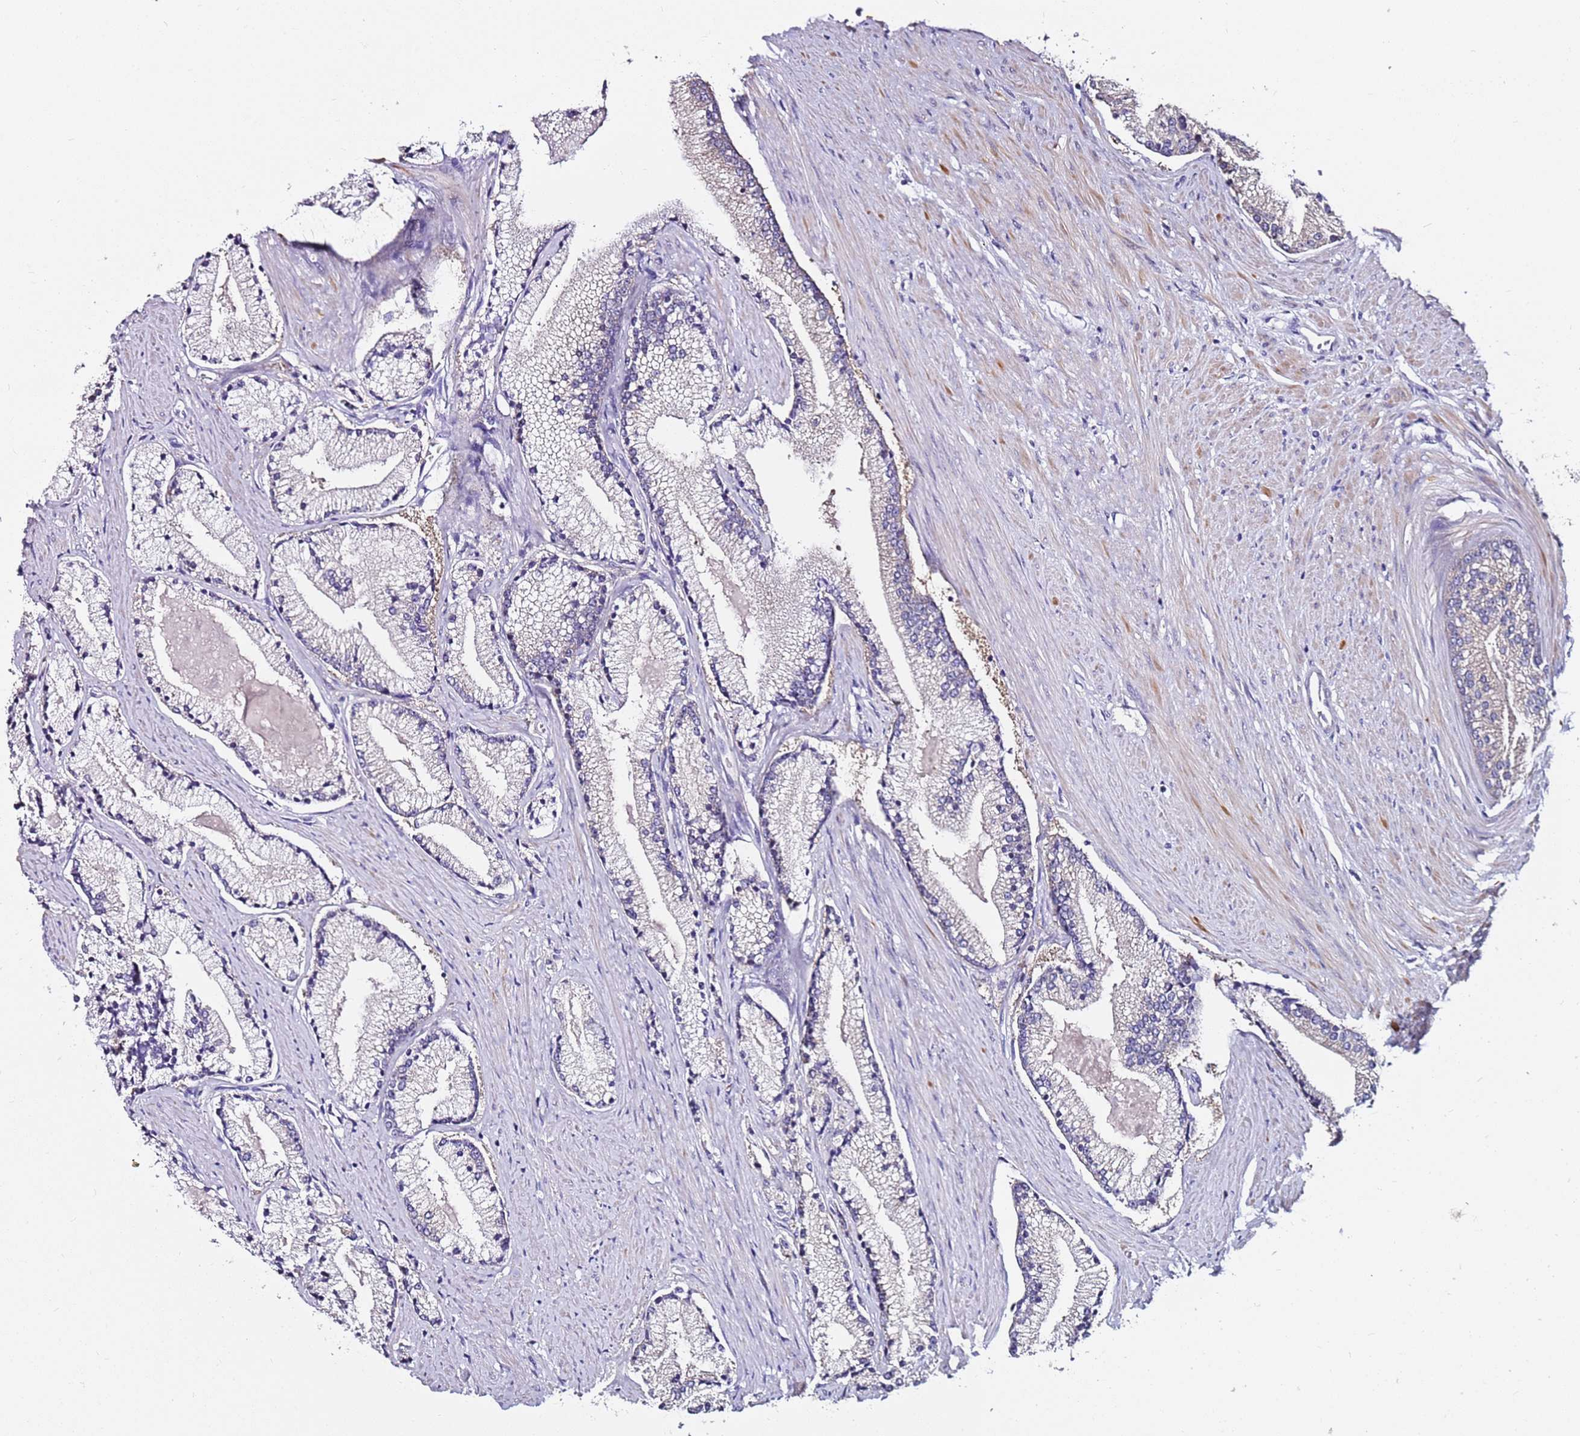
{"staining": {"intensity": "negative", "quantity": "none", "location": "none"}, "tissue": "prostate cancer", "cell_type": "Tumor cells", "image_type": "cancer", "snomed": [{"axis": "morphology", "description": "Adenocarcinoma, High grade"}, {"axis": "topography", "description": "Prostate"}], "caption": "This is a micrograph of immunohistochemistry (IHC) staining of prostate cancer, which shows no expression in tumor cells. (DAB IHC visualized using brightfield microscopy, high magnification).", "gene": "SRRM5", "patient": {"sex": "male", "age": 67}}